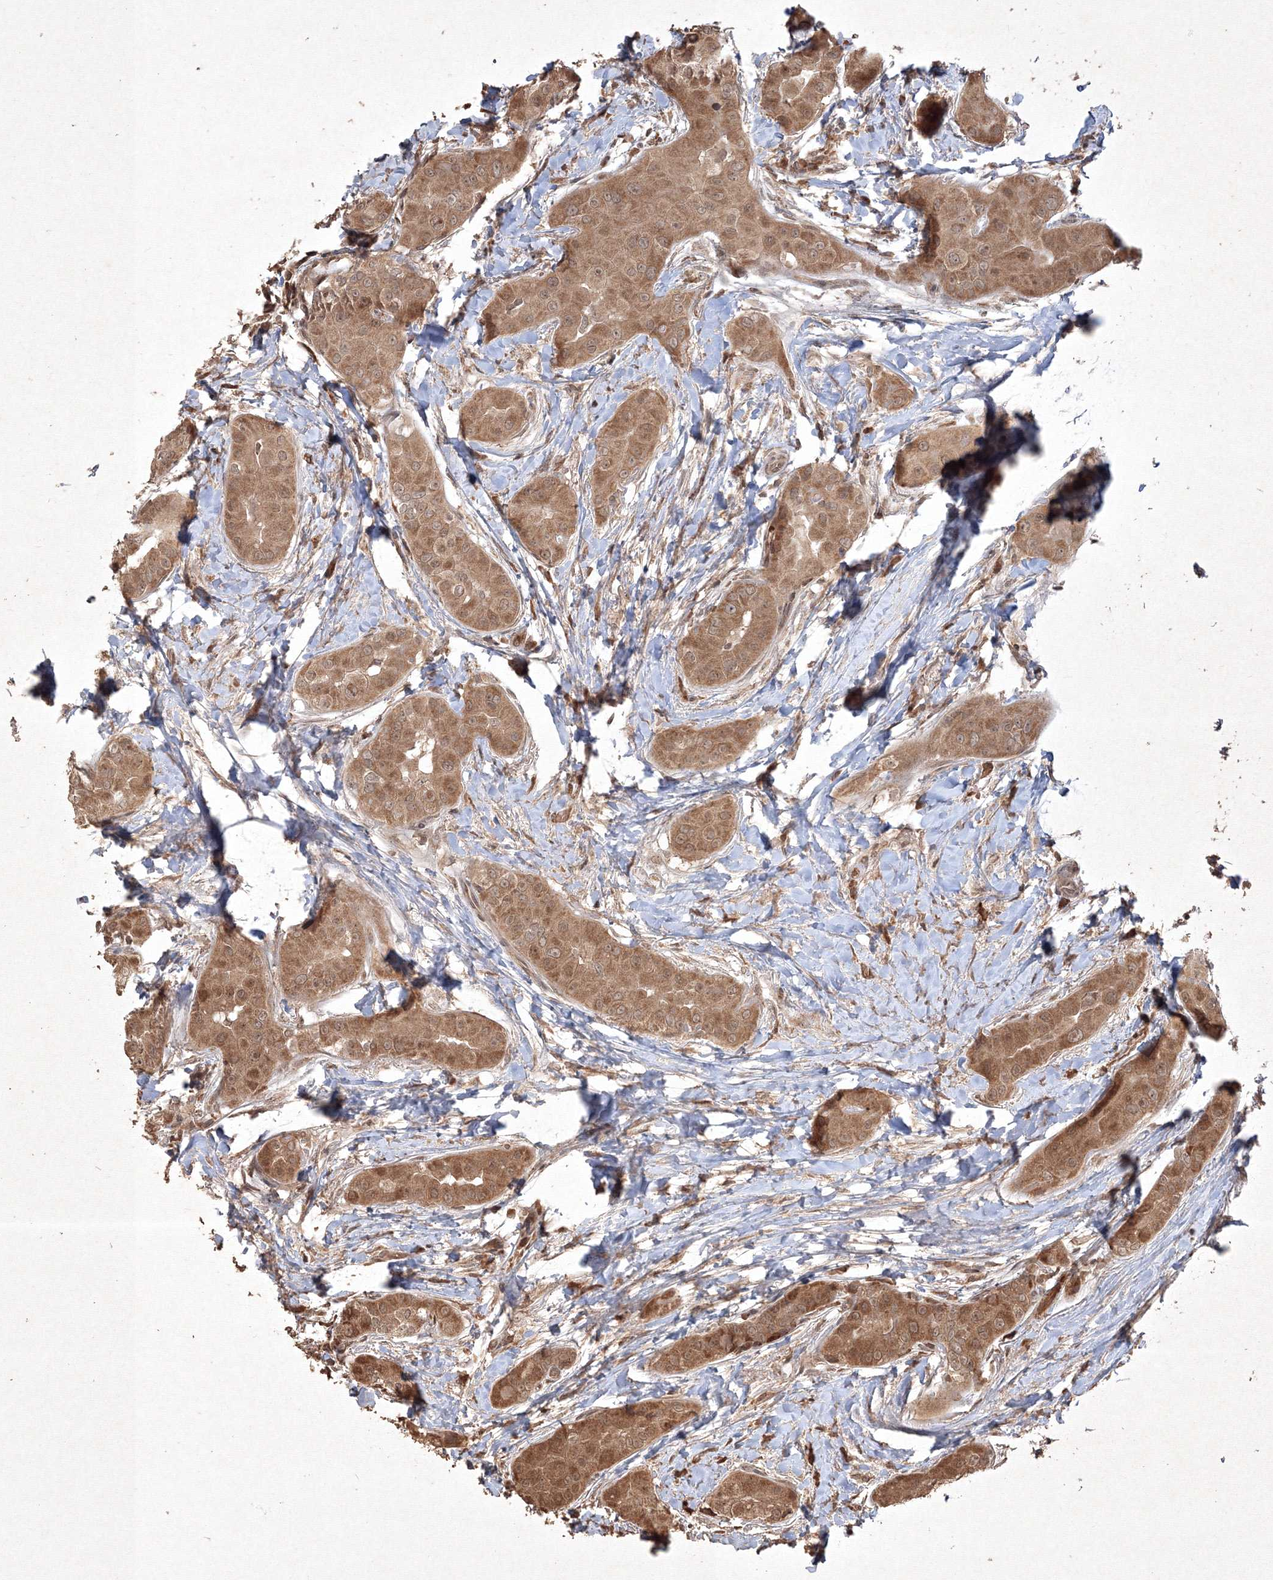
{"staining": {"intensity": "moderate", "quantity": ">75%", "location": "cytoplasmic/membranous,nuclear"}, "tissue": "thyroid cancer", "cell_type": "Tumor cells", "image_type": "cancer", "snomed": [{"axis": "morphology", "description": "Papillary adenocarcinoma, NOS"}, {"axis": "topography", "description": "Thyroid gland"}], "caption": "Thyroid papillary adenocarcinoma stained for a protein (brown) demonstrates moderate cytoplasmic/membranous and nuclear positive staining in about >75% of tumor cells.", "gene": "PELI3", "patient": {"sex": "male", "age": 33}}